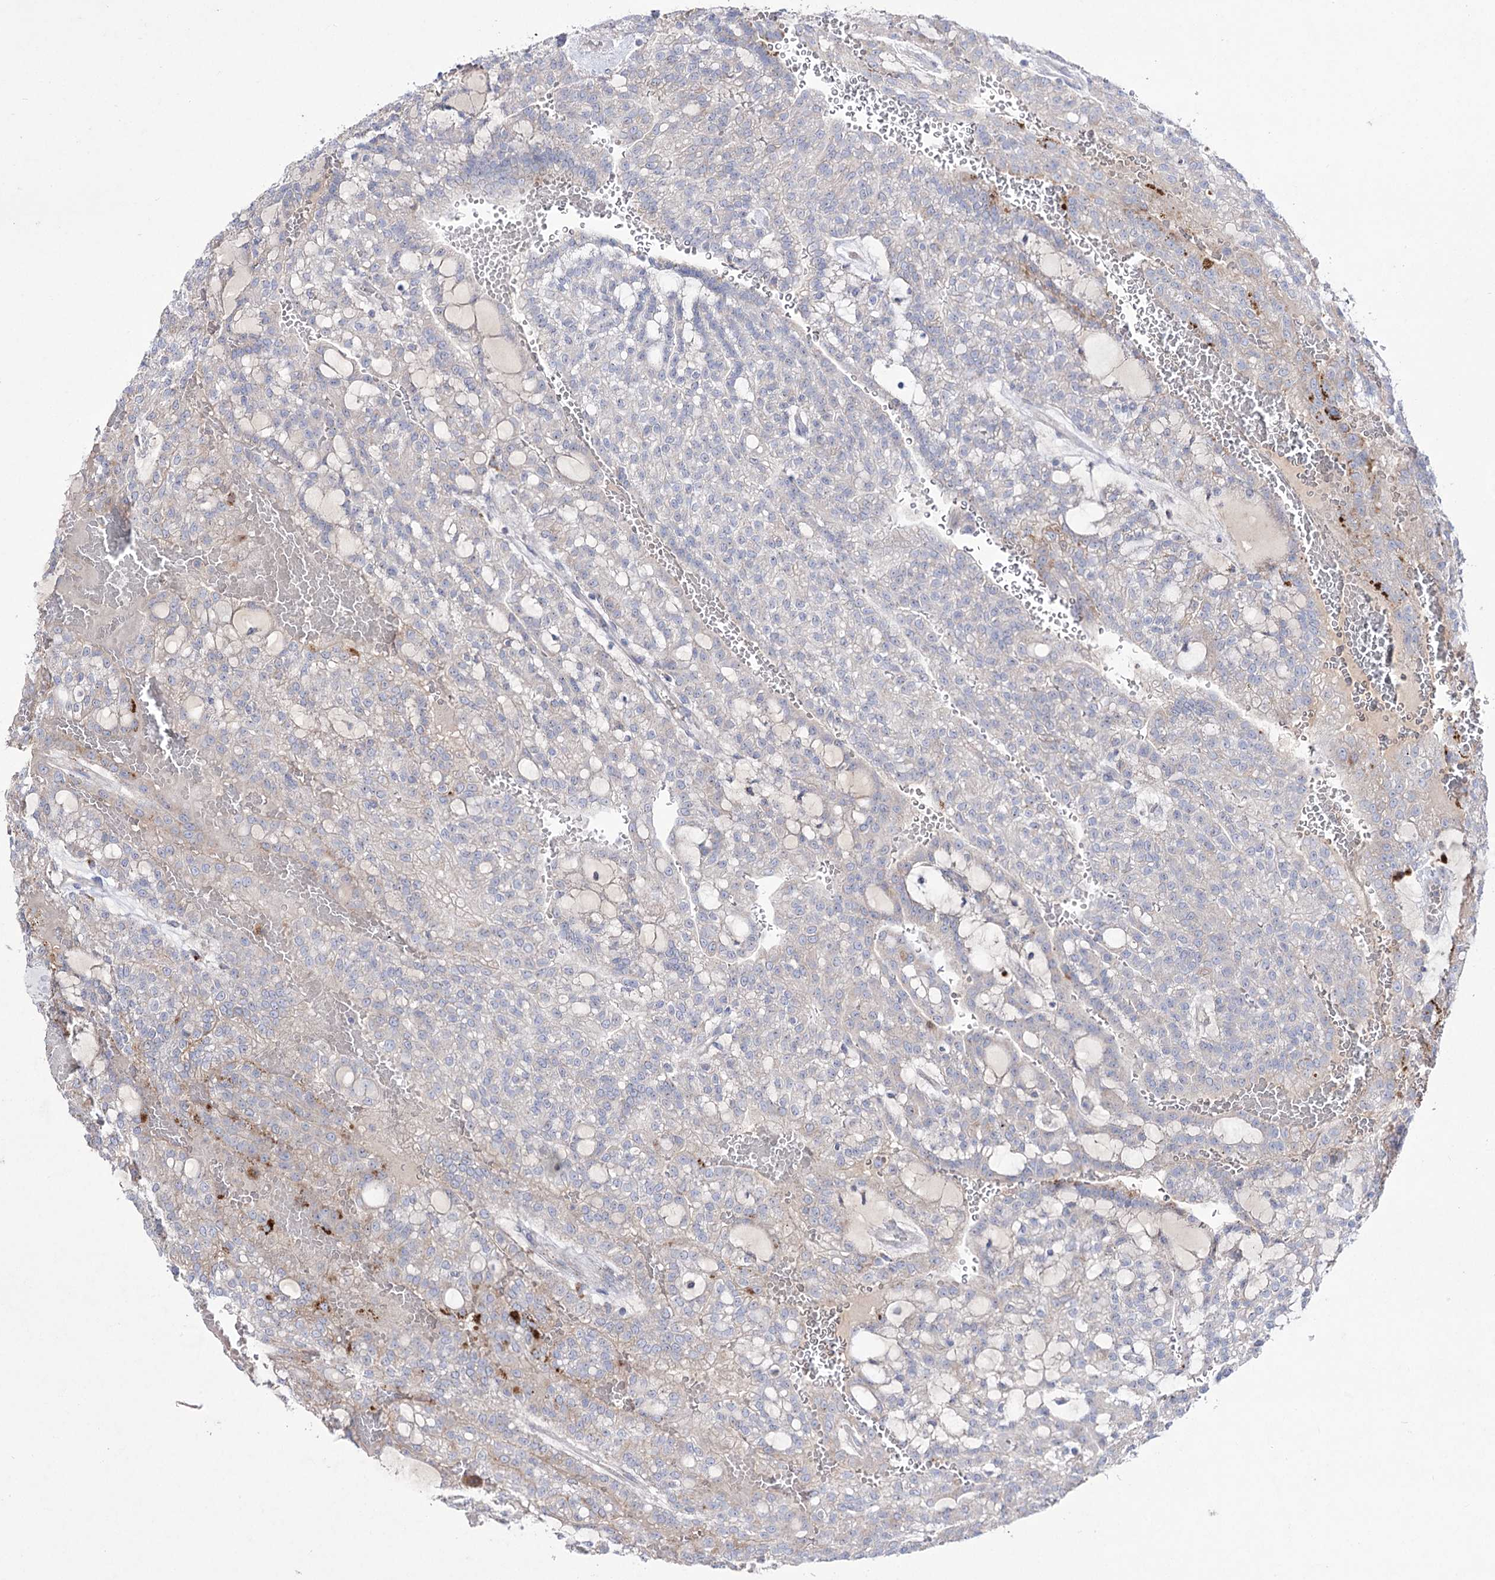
{"staining": {"intensity": "negative", "quantity": "none", "location": "none"}, "tissue": "renal cancer", "cell_type": "Tumor cells", "image_type": "cancer", "snomed": [{"axis": "morphology", "description": "Adenocarcinoma, NOS"}, {"axis": "topography", "description": "Kidney"}], "caption": "This is an IHC photomicrograph of renal adenocarcinoma. There is no positivity in tumor cells.", "gene": "NAGLU", "patient": {"sex": "male", "age": 63}}